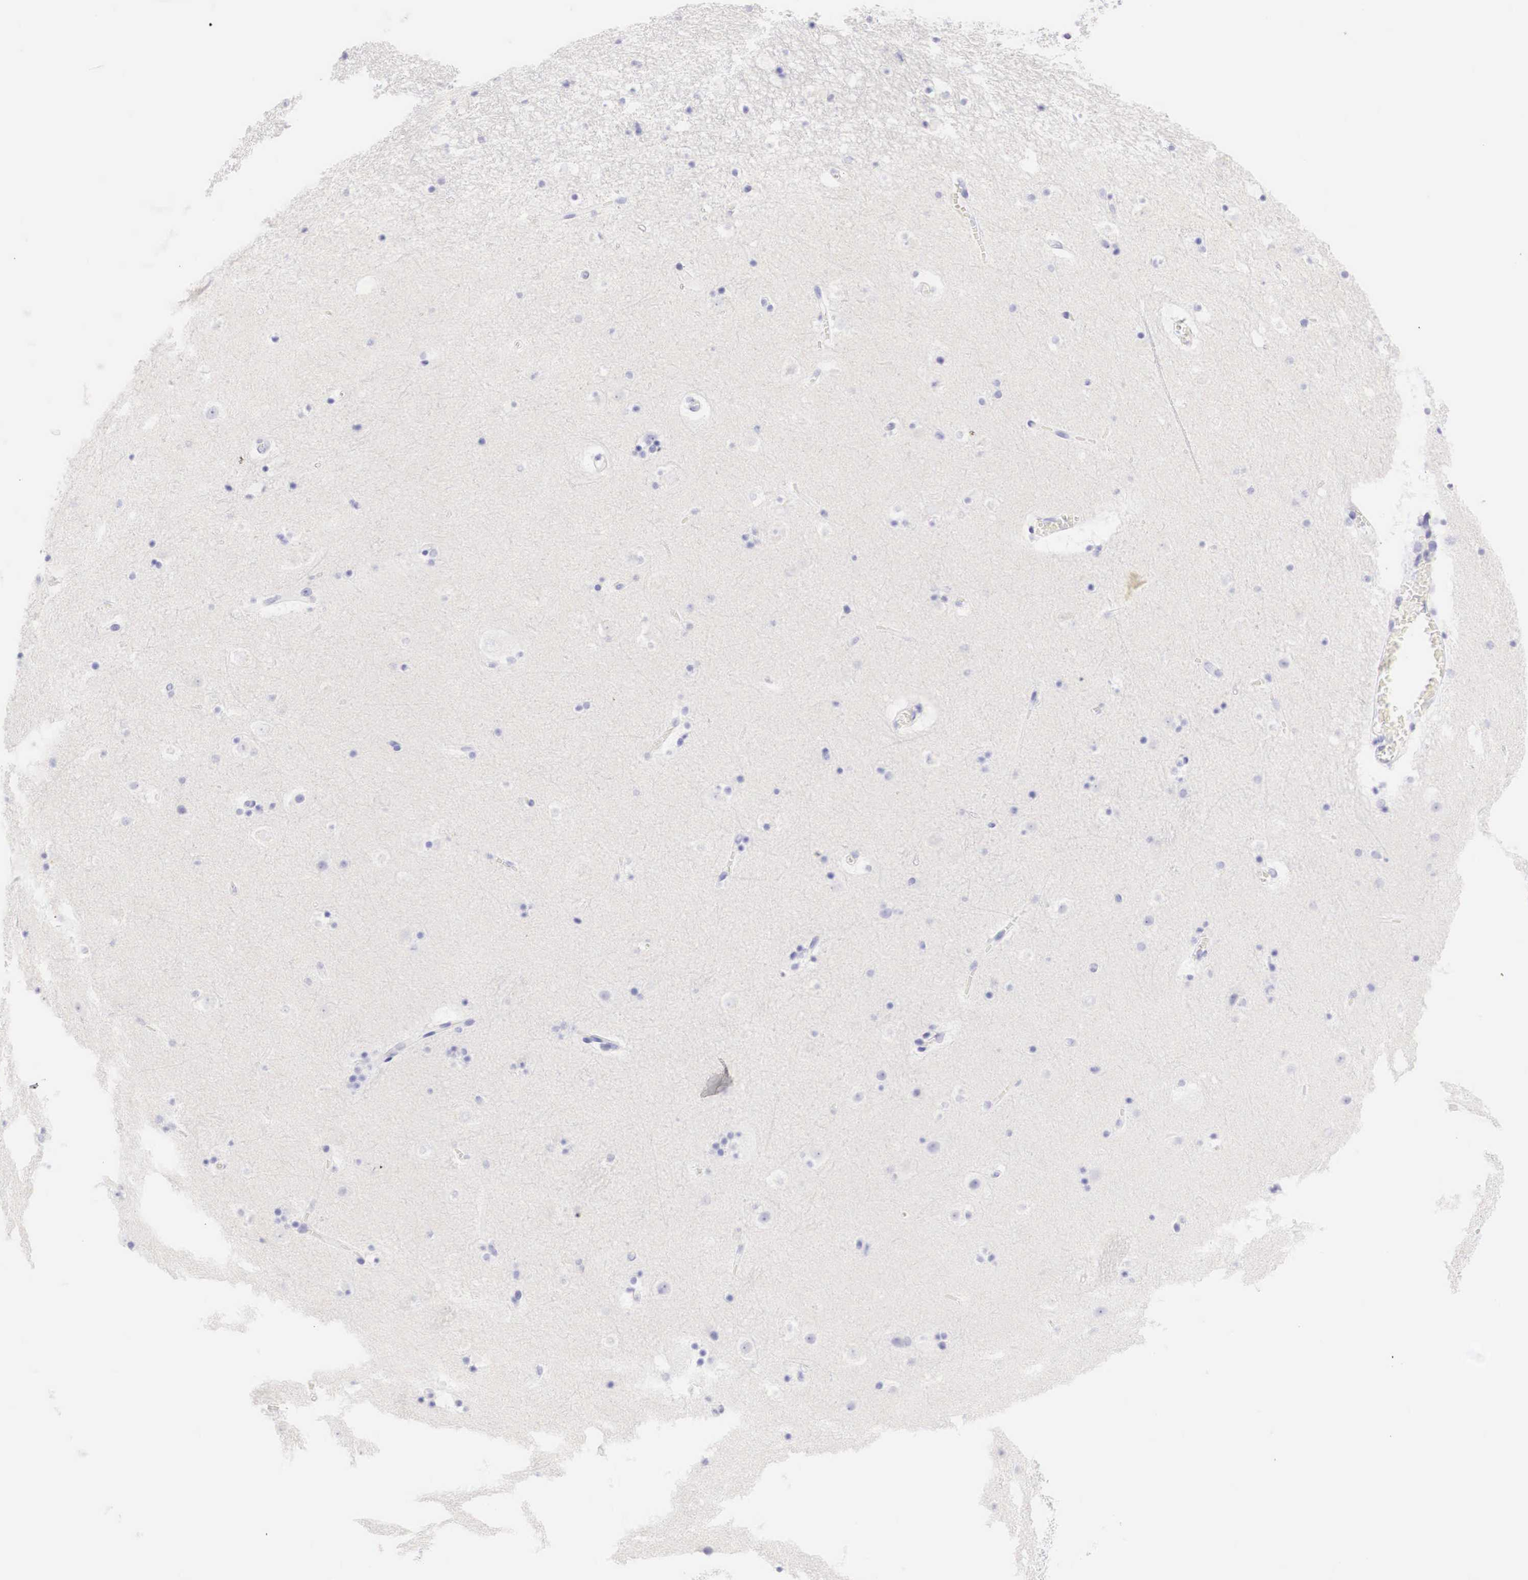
{"staining": {"intensity": "negative", "quantity": "none", "location": "none"}, "tissue": "caudate", "cell_type": "Glial cells", "image_type": "normal", "snomed": [{"axis": "morphology", "description": "Normal tissue, NOS"}, {"axis": "topography", "description": "Lateral ventricle wall"}], "caption": "This histopathology image is of normal caudate stained with immunohistochemistry to label a protein in brown with the nuclei are counter-stained blue. There is no positivity in glial cells. Nuclei are stained in blue.", "gene": "TYR", "patient": {"sex": "male", "age": 45}}